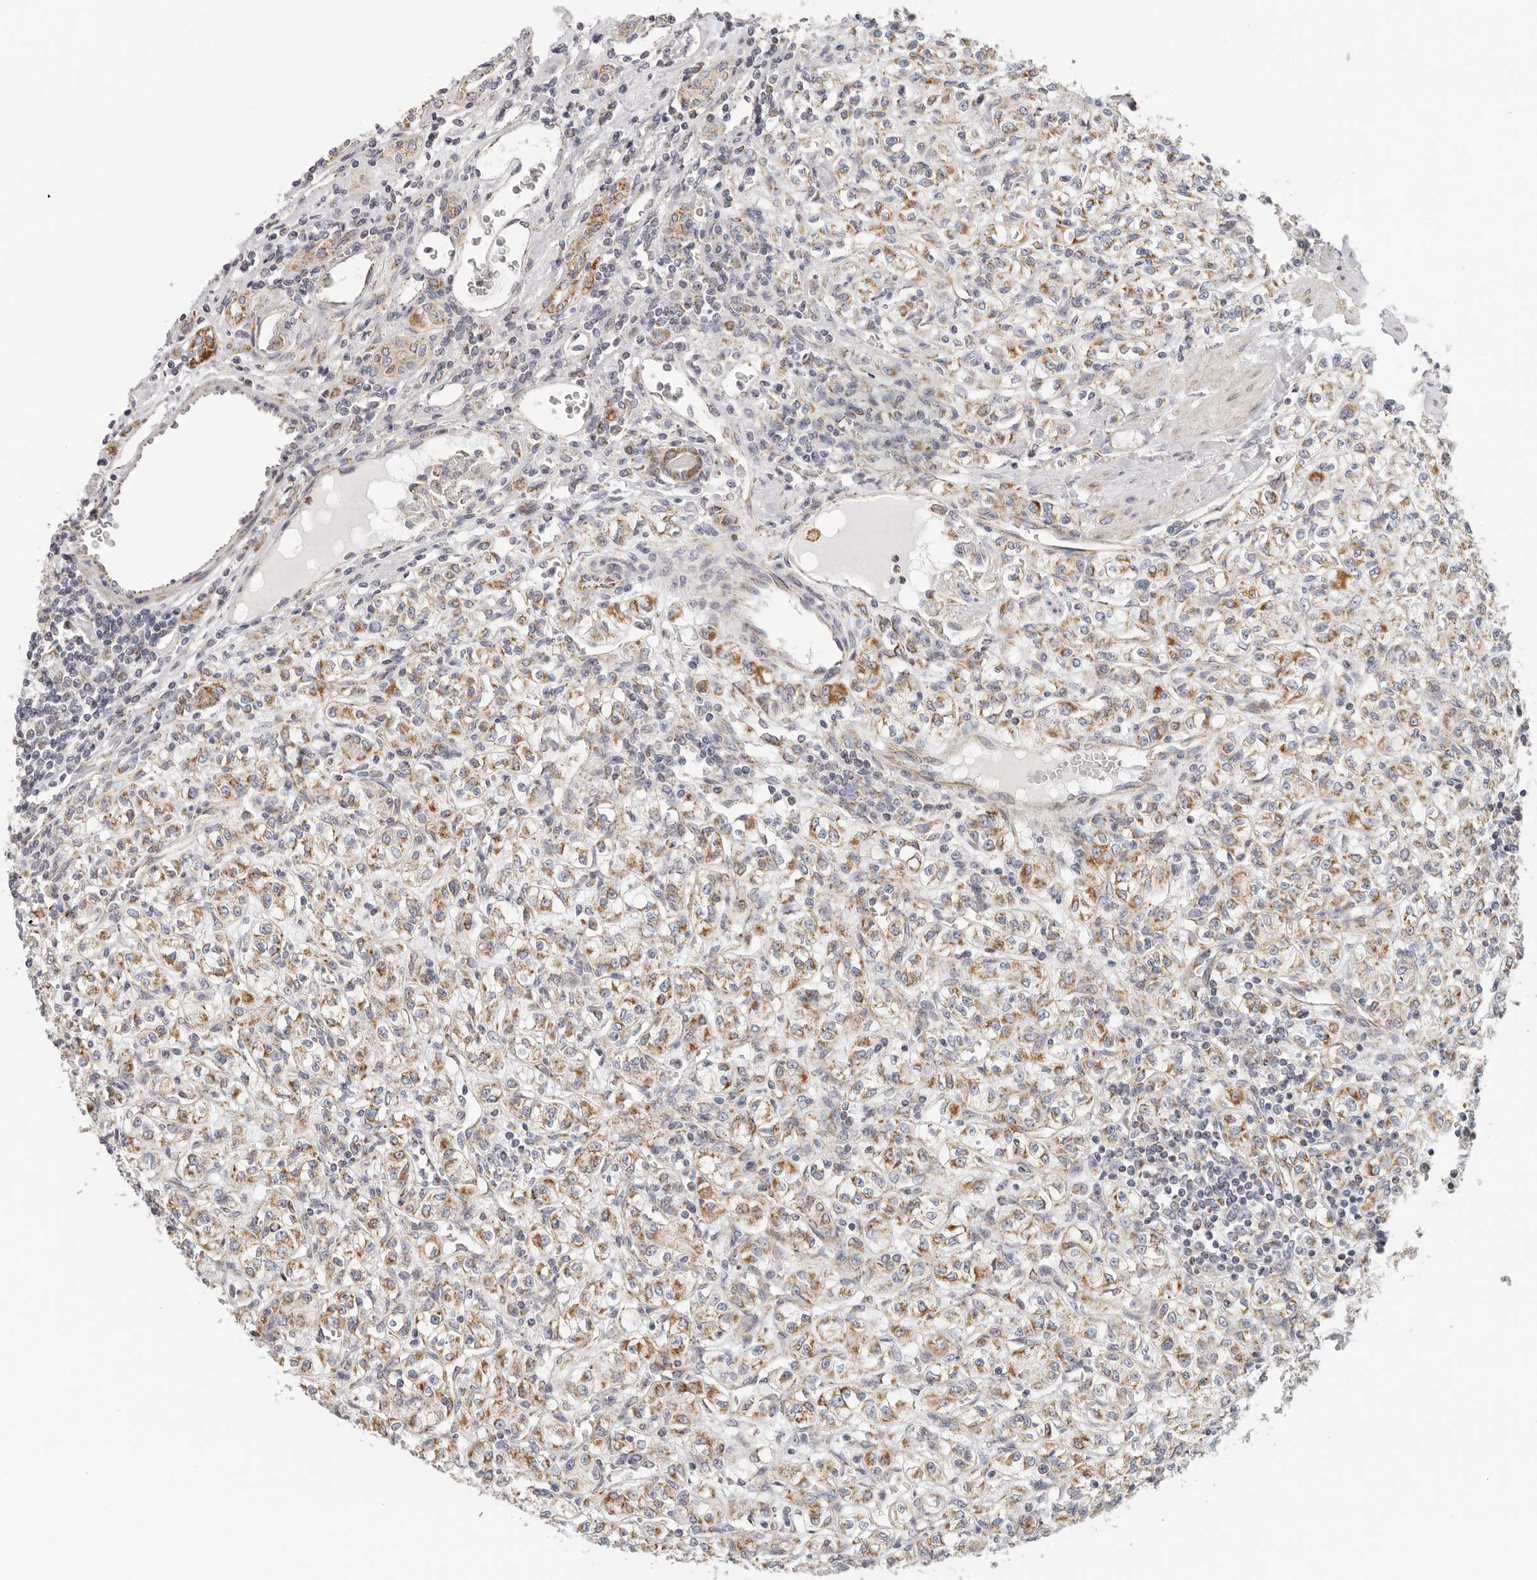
{"staining": {"intensity": "moderate", "quantity": ">75%", "location": "cytoplasmic/membranous"}, "tissue": "renal cancer", "cell_type": "Tumor cells", "image_type": "cancer", "snomed": [{"axis": "morphology", "description": "Adenocarcinoma, NOS"}, {"axis": "topography", "description": "Kidney"}], "caption": "Human renal adenocarcinoma stained for a protein (brown) exhibits moderate cytoplasmic/membranous positive positivity in approximately >75% of tumor cells.", "gene": "AFDN", "patient": {"sex": "male", "age": 77}}